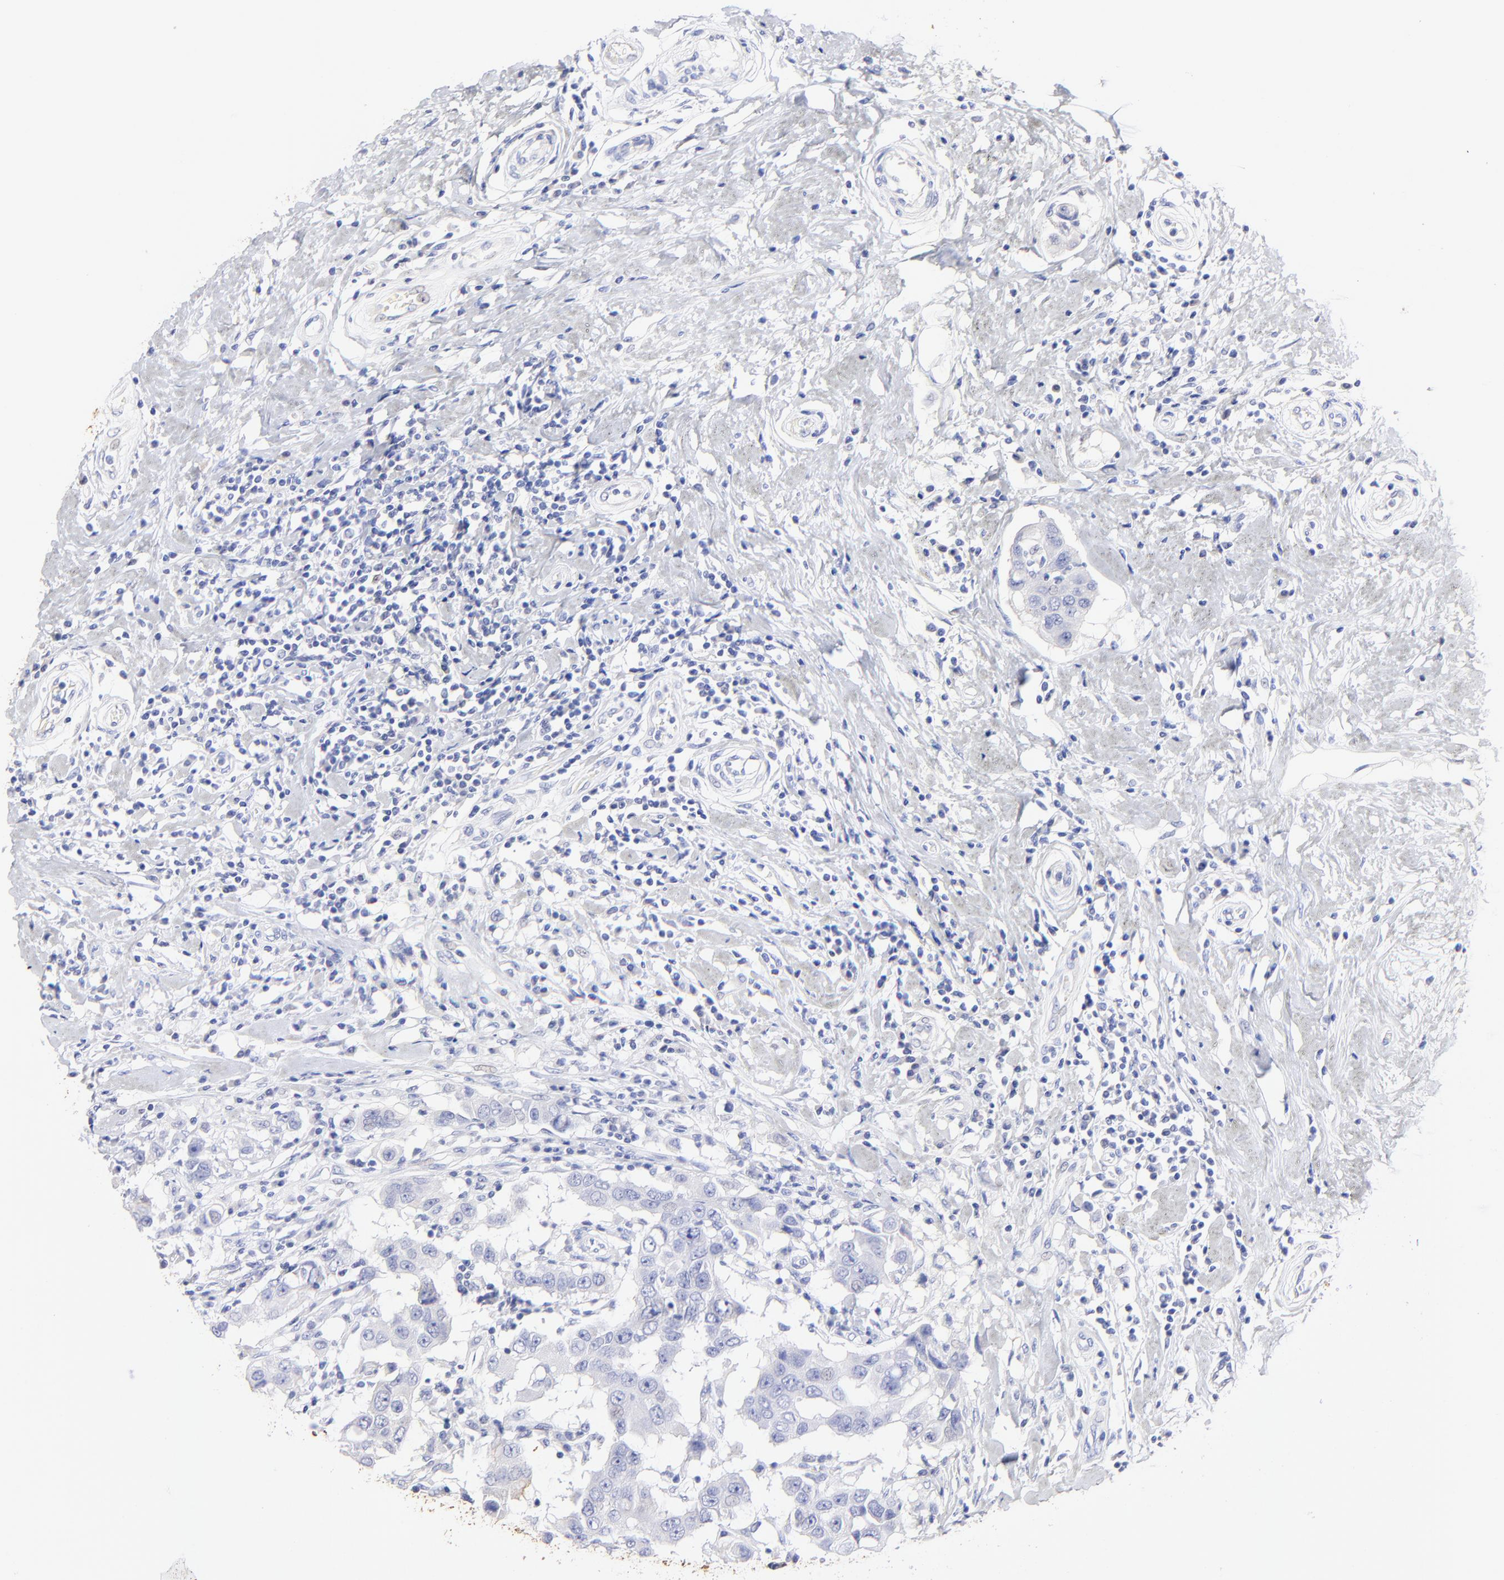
{"staining": {"intensity": "negative", "quantity": "none", "location": "none"}, "tissue": "breast cancer", "cell_type": "Tumor cells", "image_type": "cancer", "snomed": [{"axis": "morphology", "description": "Duct carcinoma"}, {"axis": "topography", "description": "Breast"}], "caption": "Breast cancer was stained to show a protein in brown. There is no significant positivity in tumor cells.", "gene": "RAB3A", "patient": {"sex": "female", "age": 27}}